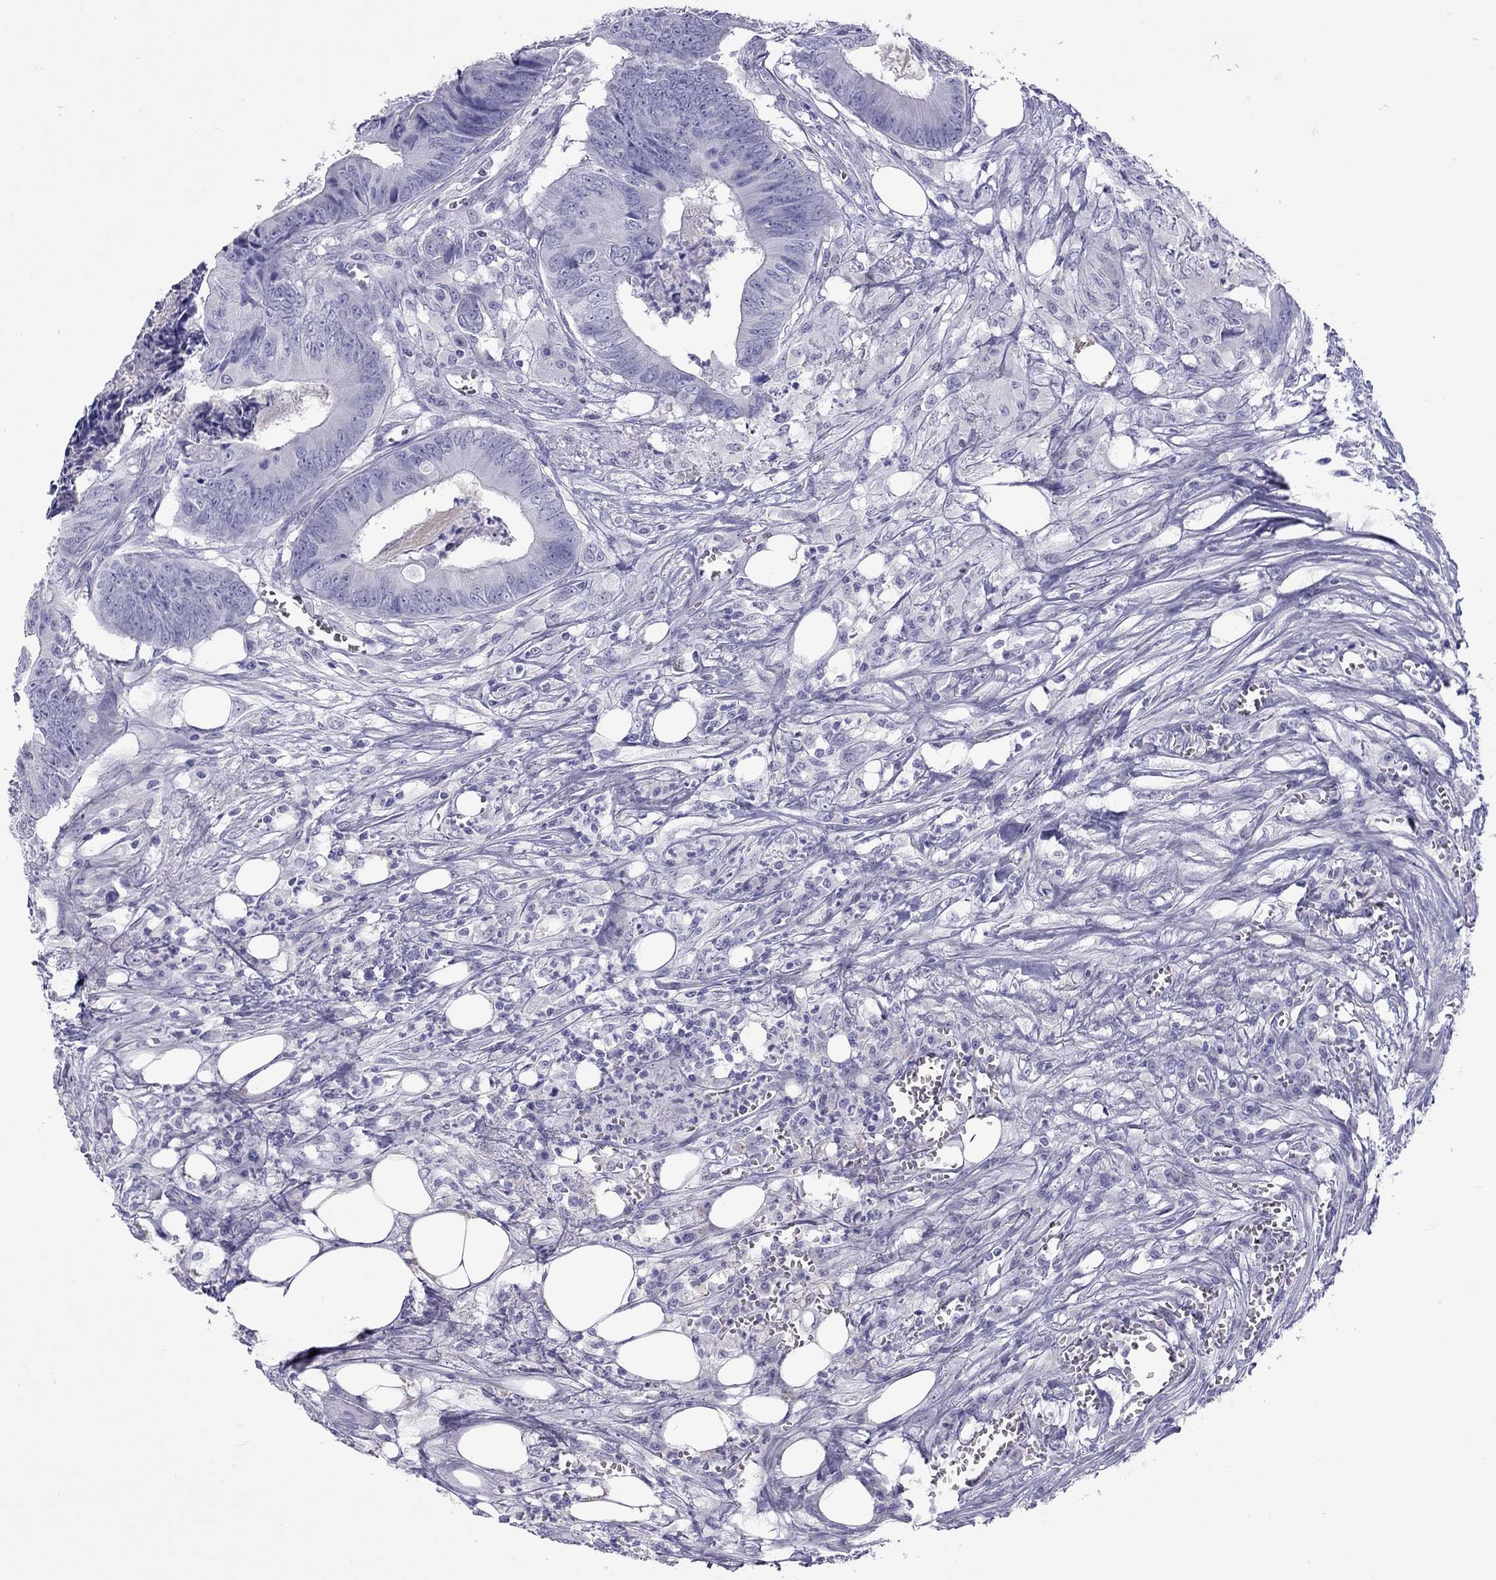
{"staining": {"intensity": "negative", "quantity": "none", "location": "none"}, "tissue": "colorectal cancer", "cell_type": "Tumor cells", "image_type": "cancer", "snomed": [{"axis": "morphology", "description": "Adenocarcinoma, NOS"}, {"axis": "topography", "description": "Colon"}], "caption": "Colorectal cancer (adenocarcinoma) stained for a protein using immunohistochemistry (IHC) reveals no positivity tumor cells.", "gene": "STAG3", "patient": {"sex": "male", "age": 84}}